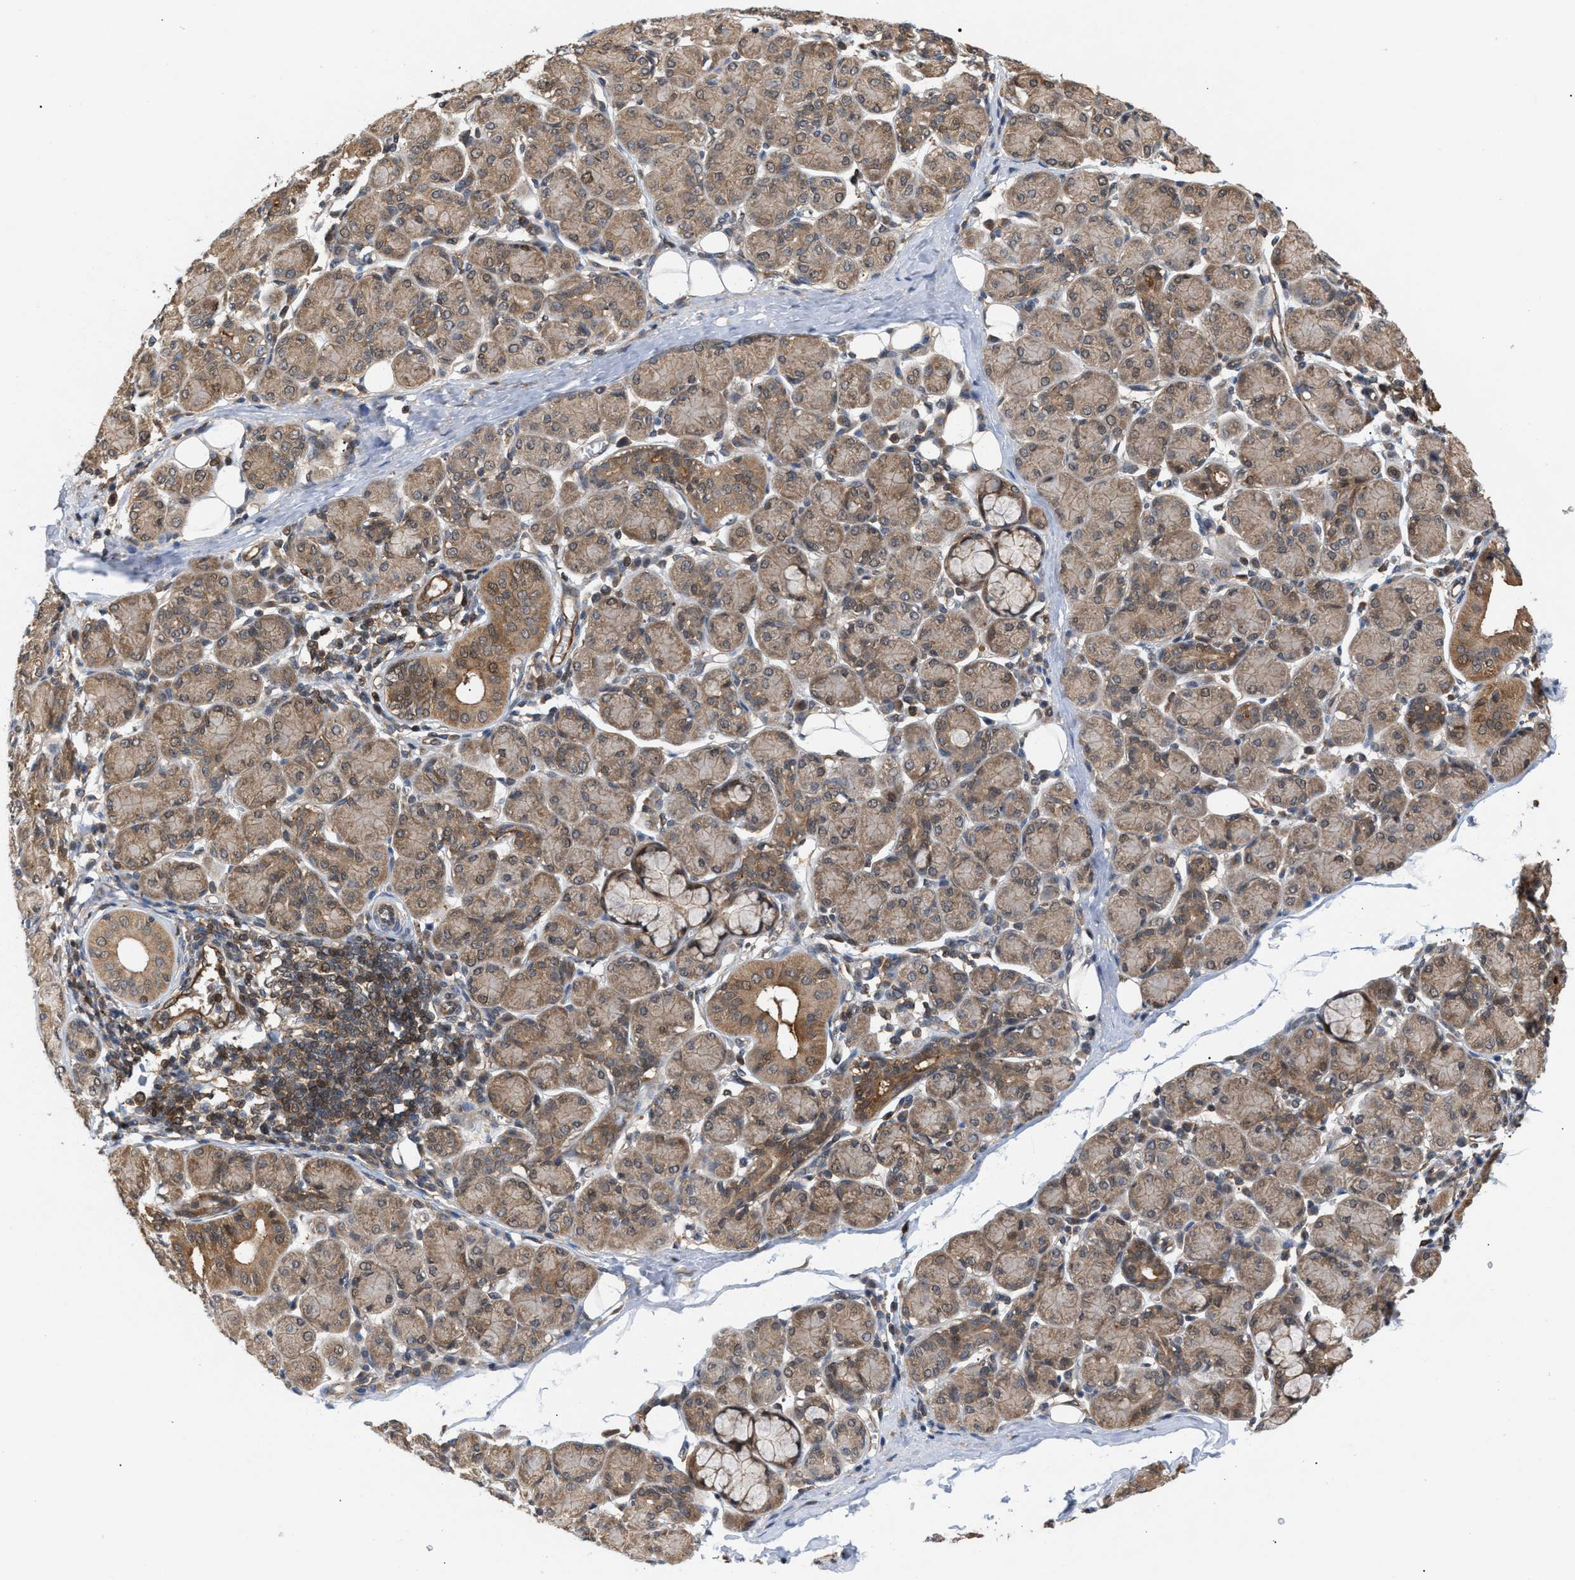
{"staining": {"intensity": "moderate", "quantity": ">75%", "location": "cytoplasmic/membranous"}, "tissue": "salivary gland", "cell_type": "Glandular cells", "image_type": "normal", "snomed": [{"axis": "morphology", "description": "Normal tissue, NOS"}, {"axis": "morphology", "description": "Inflammation, NOS"}, {"axis": "topography", "description": "Lymph node"}, {"axis": "topography", "description": "Salivary gland"}], "caption": "DAB (3,3'-diaminobenzidine) immunohistochemical staining of unremarkable salivary gland shows moderate cytoplasmic/membranous protein staining in approximately >75% of glandular cells.", "gene": "GLOD4", "patient": {"sex": "male", "age": 3}}